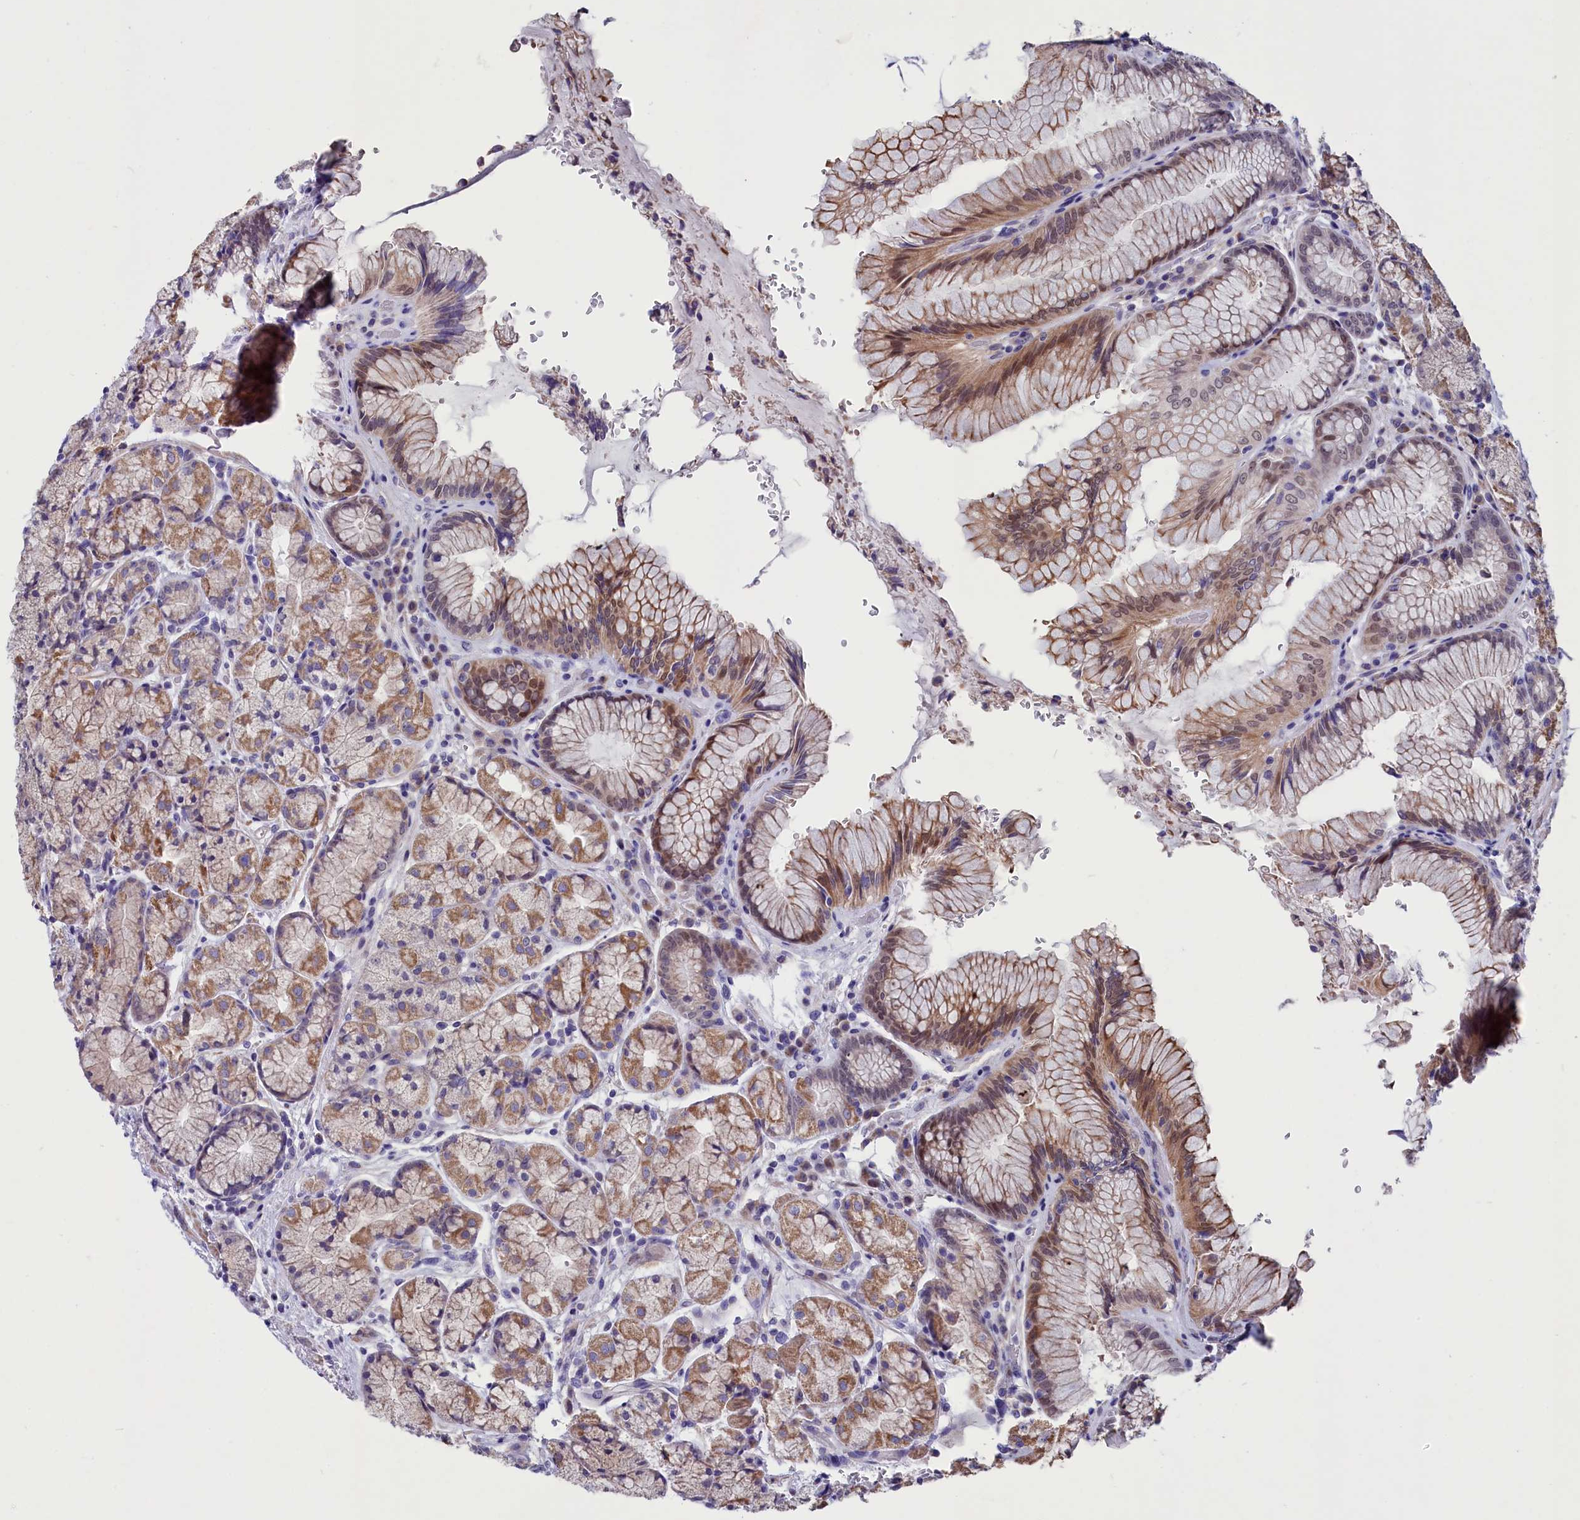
{"staining": {"intensity": "moderate", "quantity": ">75%", "location": "cytoplasmic/membranous,nuclear"}, "tissue": "stomach", "cell_type": "Glandular cells", "image_type": "normal", "snomed": [{"axis": "morphology", "description": "Normal tissue, NOS"}, {"axis": "topography", "description": "Stomach"}], "caption": "High-magnification brightfield microscopy of benign stomach stained with DAB (3,3'-diaminobenzidine) (brown) and counterstained with hematoxylin (blue). glandular cells exhibit moderate cytoplasmic/membranous,nuclear staining is identified in approximately>75% of cells. Using DAB (3,3'-diaminobenzidine) (brown) and hematoxylin (blue) stains, captured at high magnification using brightfield microscopy.", "gene": "SCD5", "patient": {"sex": "male", "age": 63}}